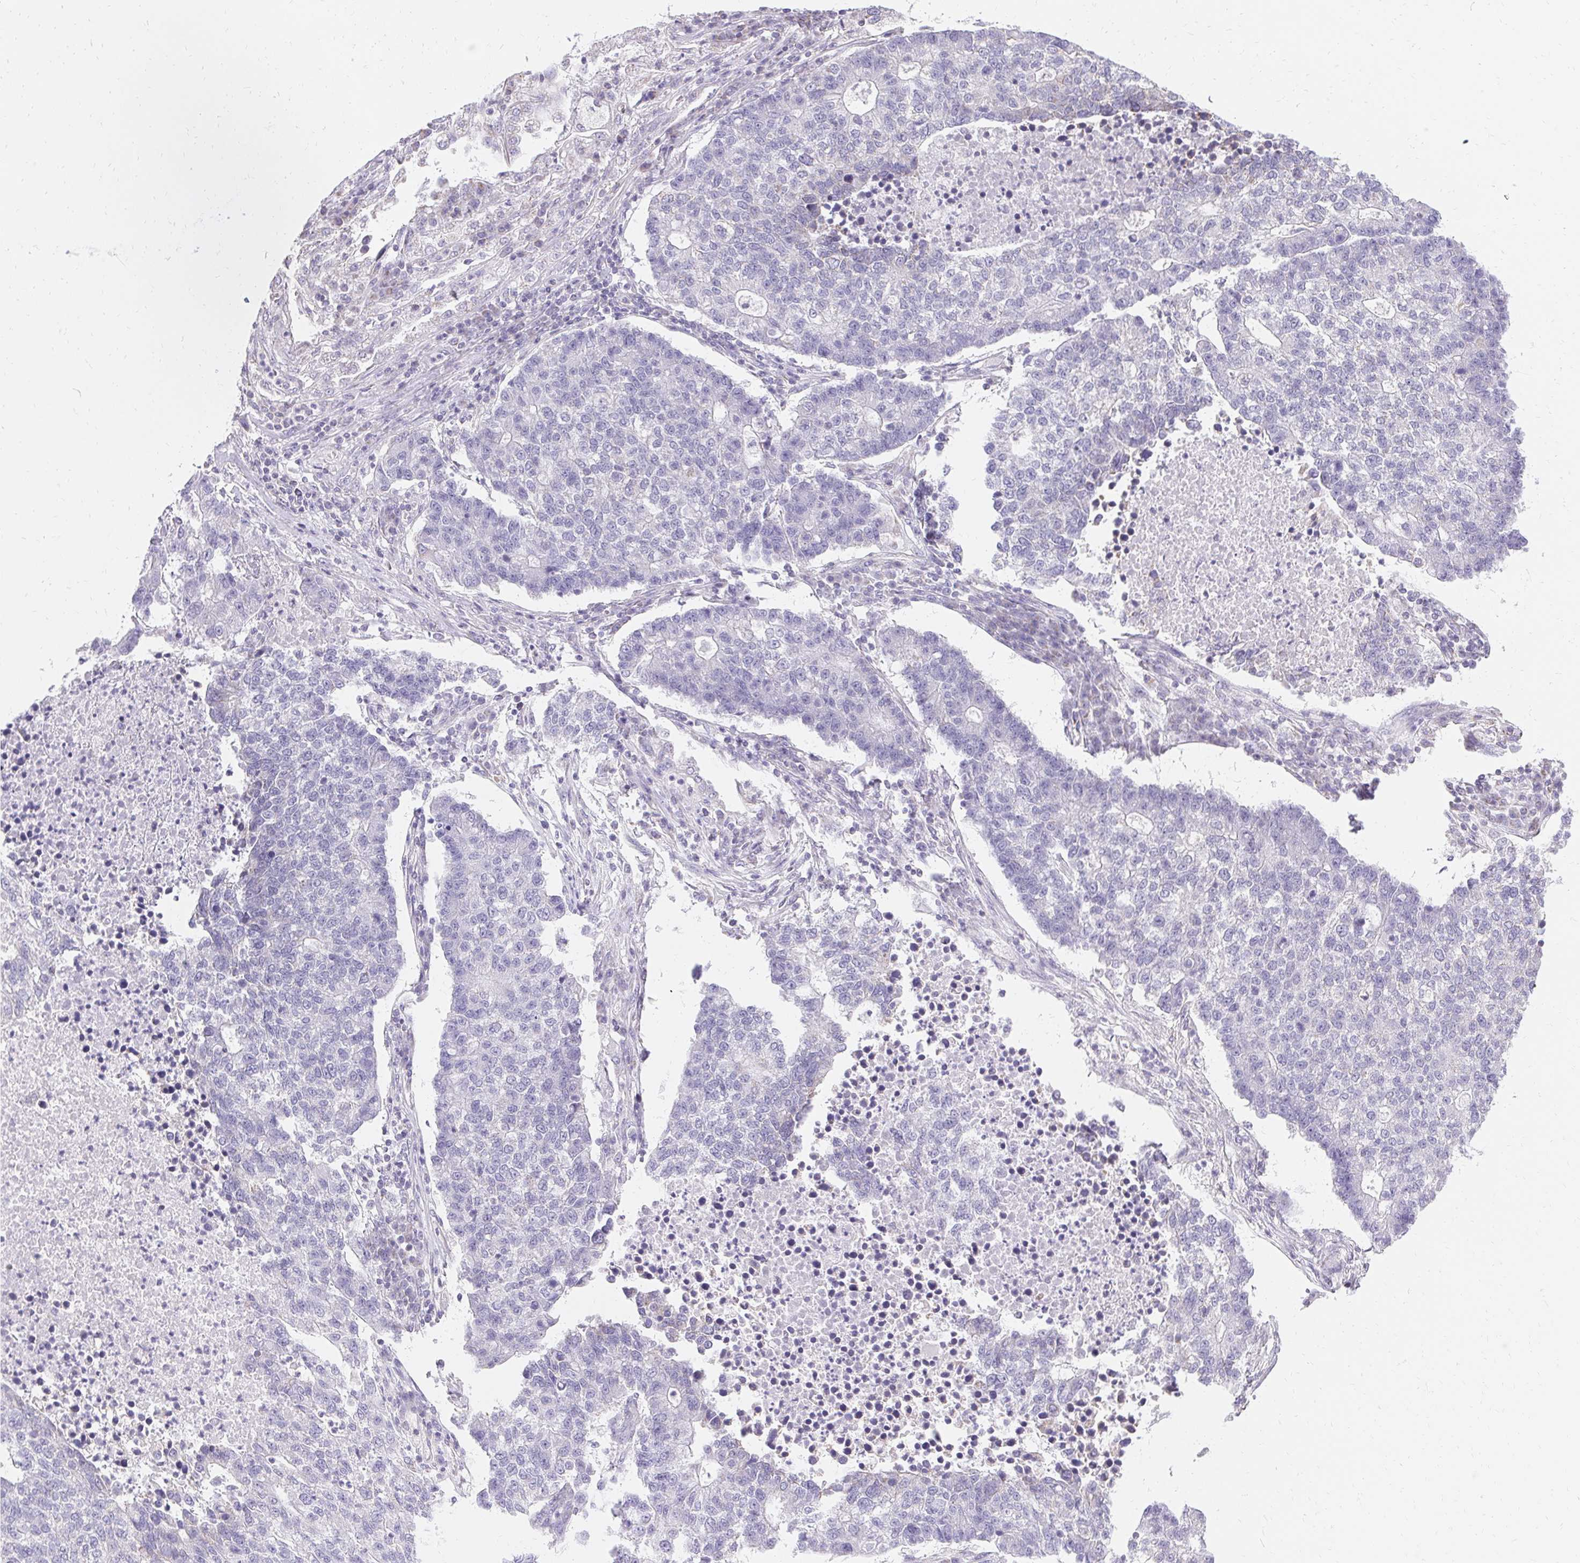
{"staining": {"intensity": "negative", "quantity": "none", "location": "none"}, "tissue": "lung cancer", "cell_type": "Tumor cells", "image_type": "cancer", "snomed": [{"axis": "morphology", "description": "Adenocarcinoma, NOS"}, {"axis": "topography", "description": "Lung"}], "caption": "Tumor cells show no significant protein expression in lung adenocarcinoma. (DAB immunohistochemistry (IHC) with hematoxylin counter stain).", "gene": "ASGR2", "patient": {"sex": "male", "age": 57}}